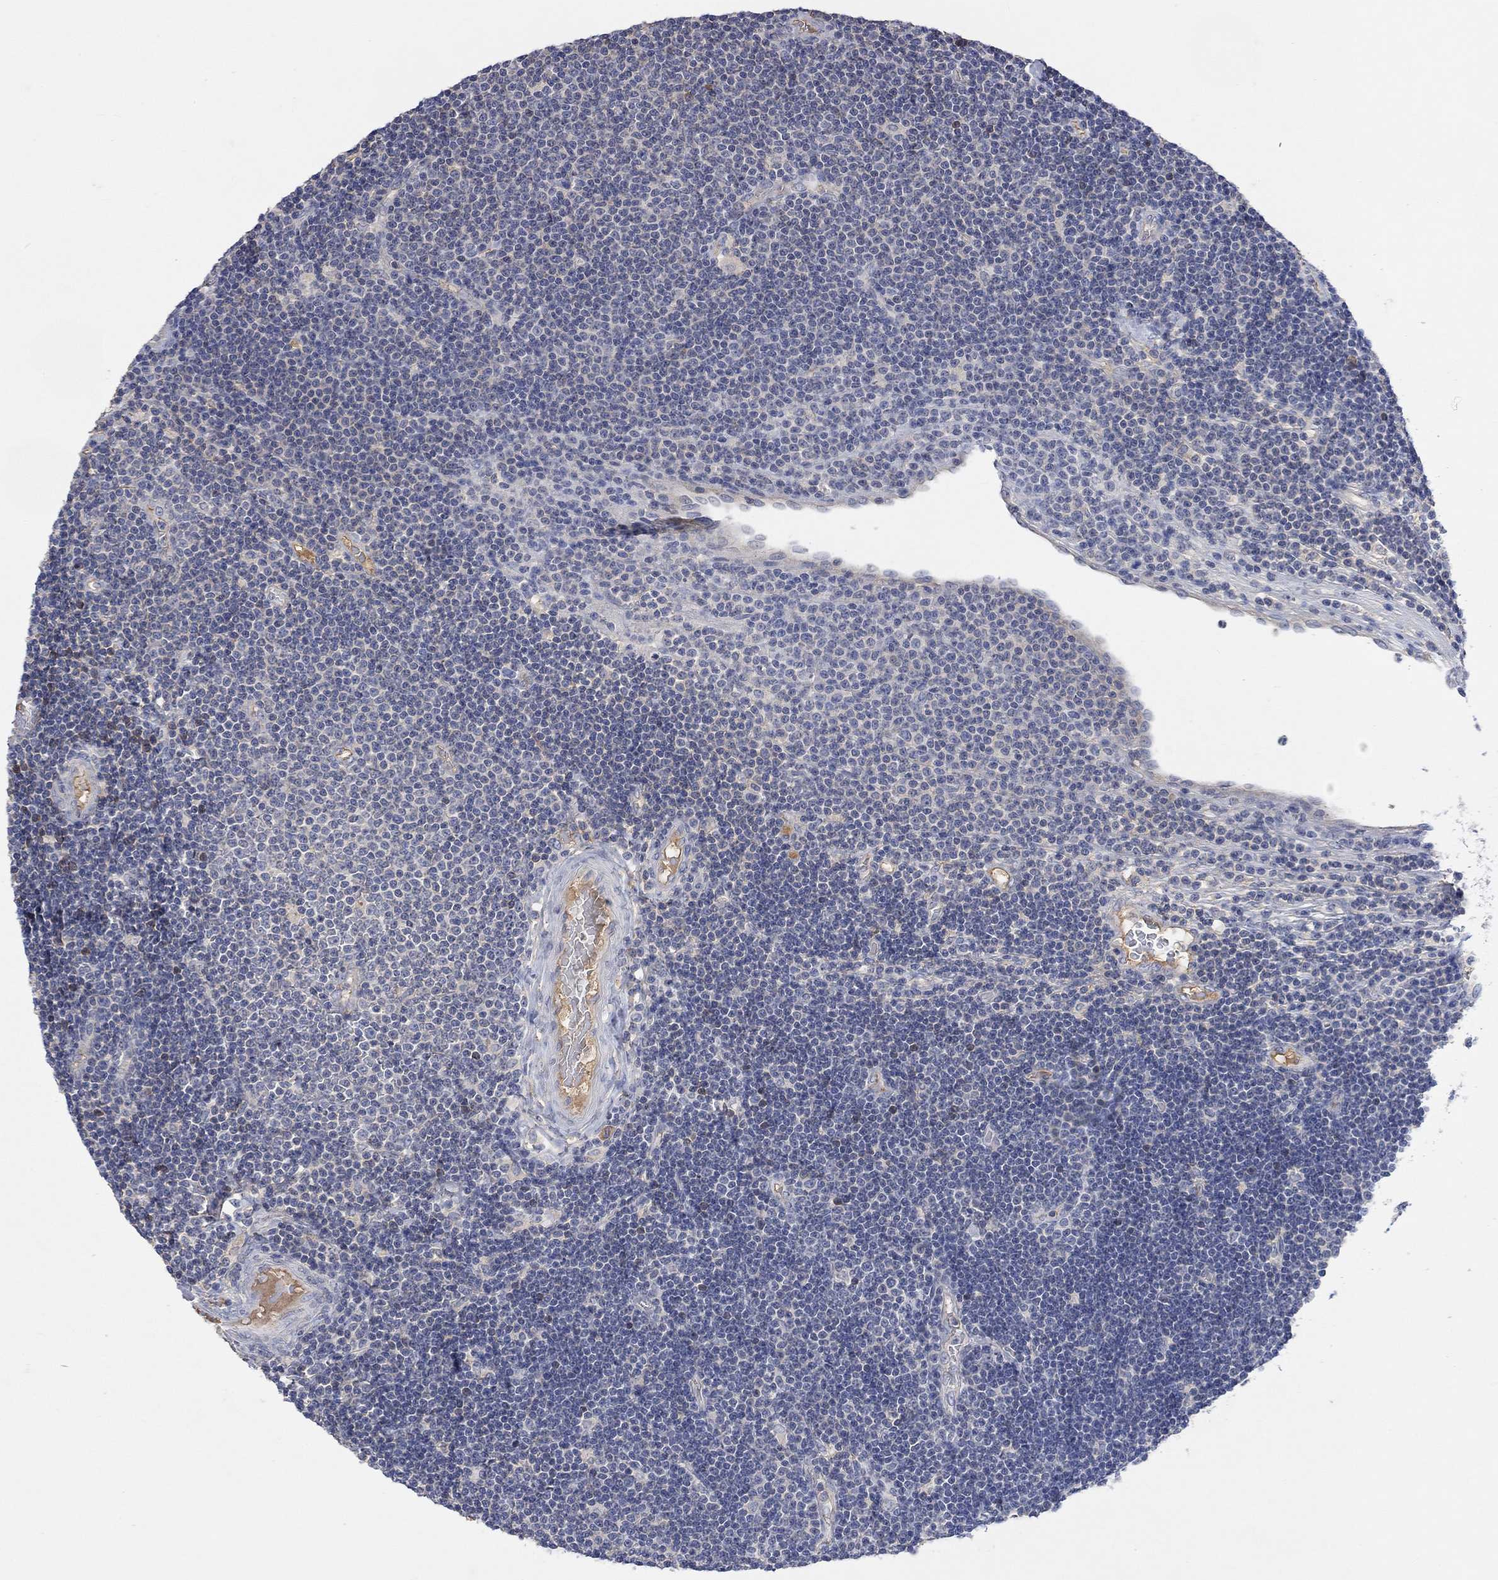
{"staining": {"intensity": "negative", "quantity": "none", "location": "none"}, "tissue": "lymphoma", "cell_type": "Tumor cells", "image_type": "cancer", "snomed": [{"axis": "morphology", "description": "Malignant lymphoma, non-Hodgkin's type, Low grade"}, {"axis": "topography", "description": "Brain"}], "caption": "Protein analysis of lymphoma demonstrates no significant expression in tumor cells.", "gene": "MSTN", "patient": {"sex": "female", "age": 66}}